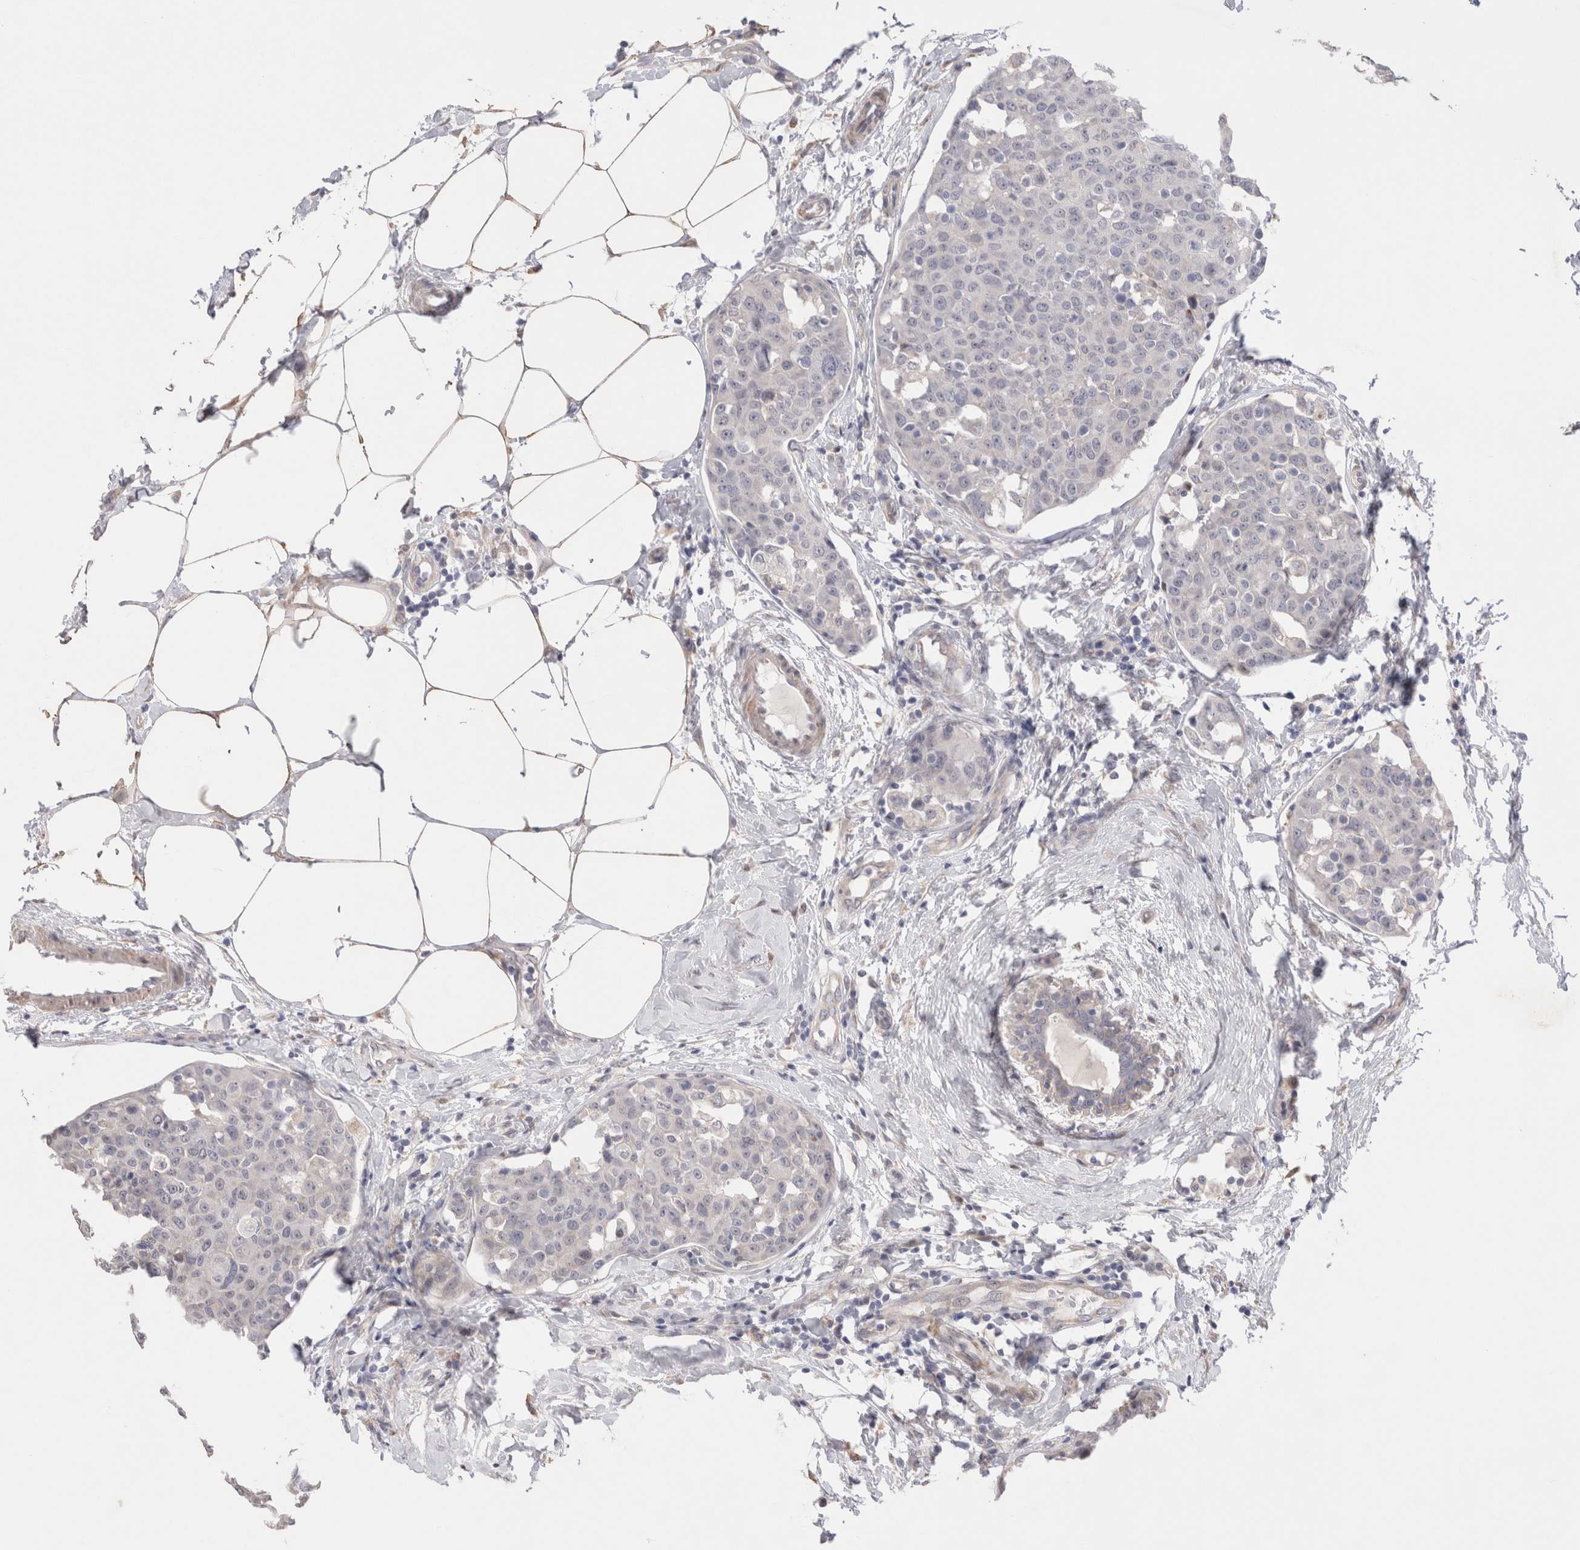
{"staining": {"intensity": "negative", "quantity": "none", "location": "none"}, "tissue": "breast cancer", "cell_type": "Tumor cells", "image_type": "cancer", "snomed": [{"axis": "morphology", "description": "Normal tissue, NOS"}, {"axis": "morphology", "description": "Duct carcinoma"}, {"axis": "topography", "description": "Breast"}], "caption": "This is a micrograph of immunohistochemistry (IHC) staining of intraductal carcinoma (breast), which shows no staining in tumor cells. (DAB (3,3'-diaminobenzidine) immunohistochemistry (IHC), high magnification).", "gene": "GIMAP6", "patient": {"sex": "female", "age": 37}}